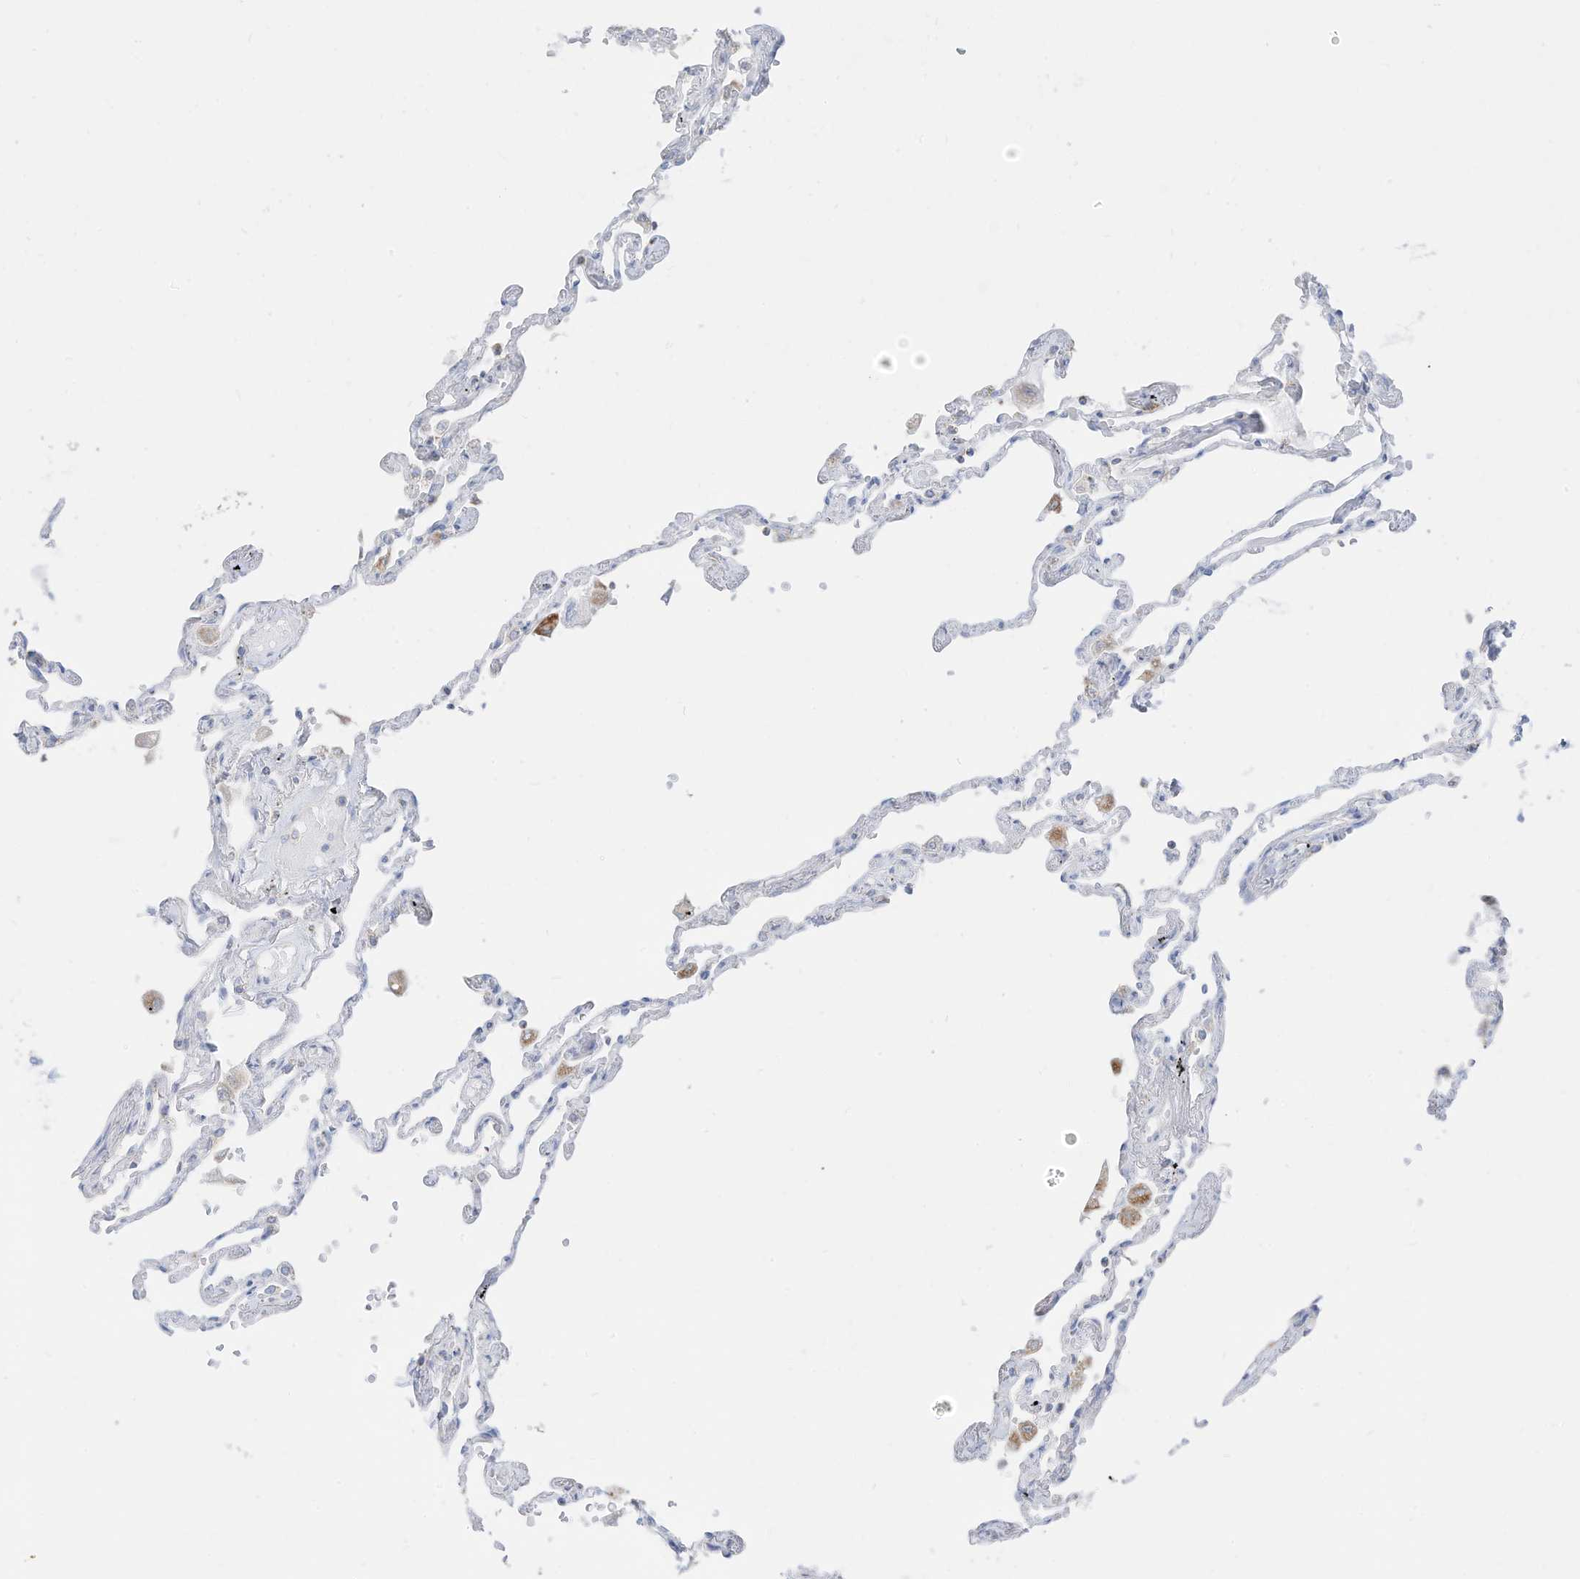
{"staining": {"intensity": "negative", "quantity": "none", "location": "none"}, "tissue": "lung", "cell_type": "Alveolar cells", "image_type": "normal", "snomed": [{"axis": "morphology", "description": "Normal tissue, NOS"}, {"axis": "topography", "description": "Lung"}], "caption": "This is an immunohistochemistry histopathology image of unremarkable lung. There is no positivity in alveolar cells.", "gene": "ETHE1", "patient": {"sex": "female", "age": 67}}